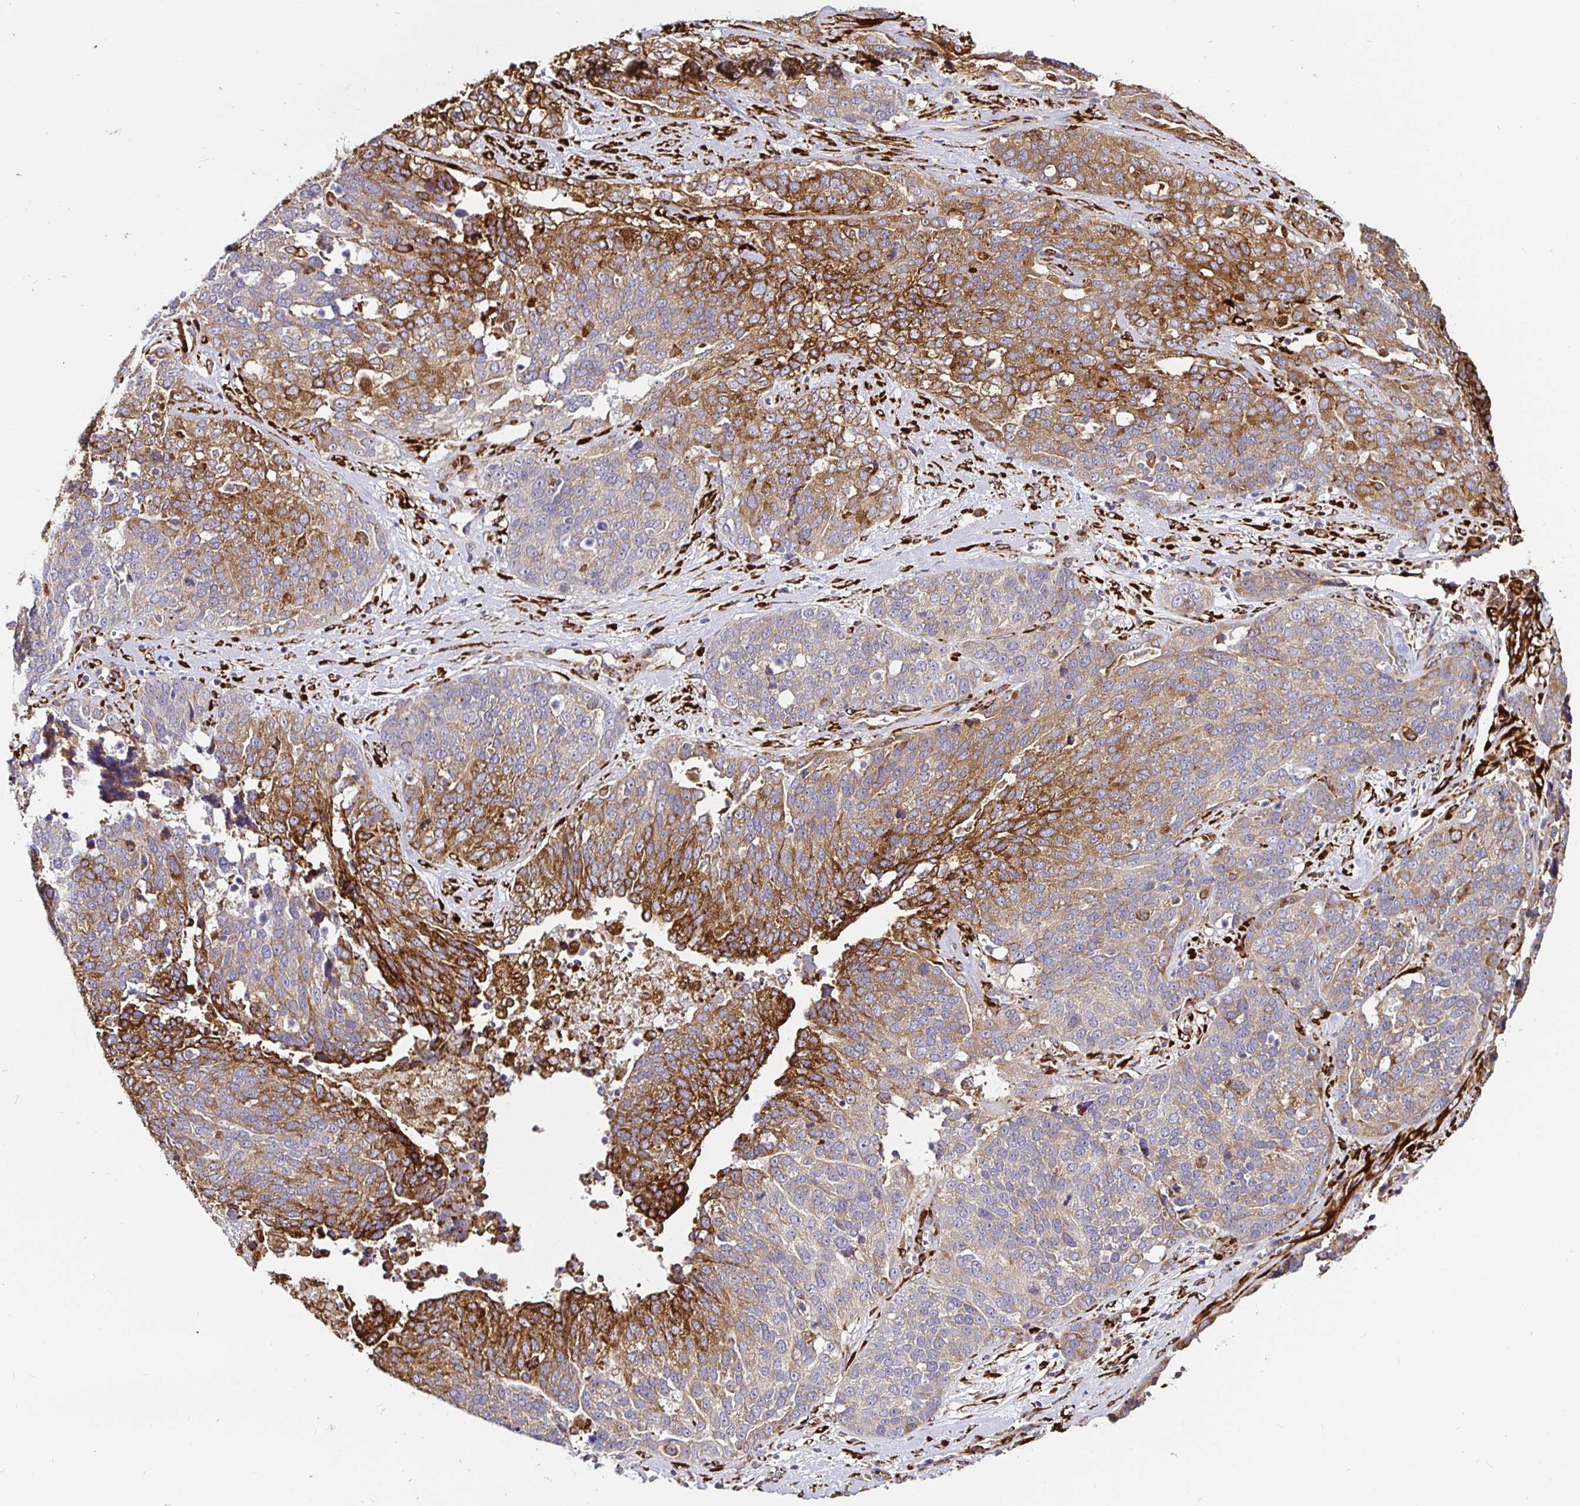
{"staining": {"intensity": "moderate", "quantity": "25%-75%", "location": "cytoplasmic/membranous"}, "tissue": "ovarian cancer", "cell_type": "Tumor cells", "image_type": "cancer", "snomed": [{"axis": "morphology", "description": "Cystadenocarcinoma, serous, NOS"}, {"axis": "topography", "description": "Ovary"}], "caption": "A brown stain shows moderate cytoplasmic/membranous staining of a protein in human ovarian cancer tumor cells.", "gene": "P4HA2", "patient": {"sex": "female", "age": 44}}